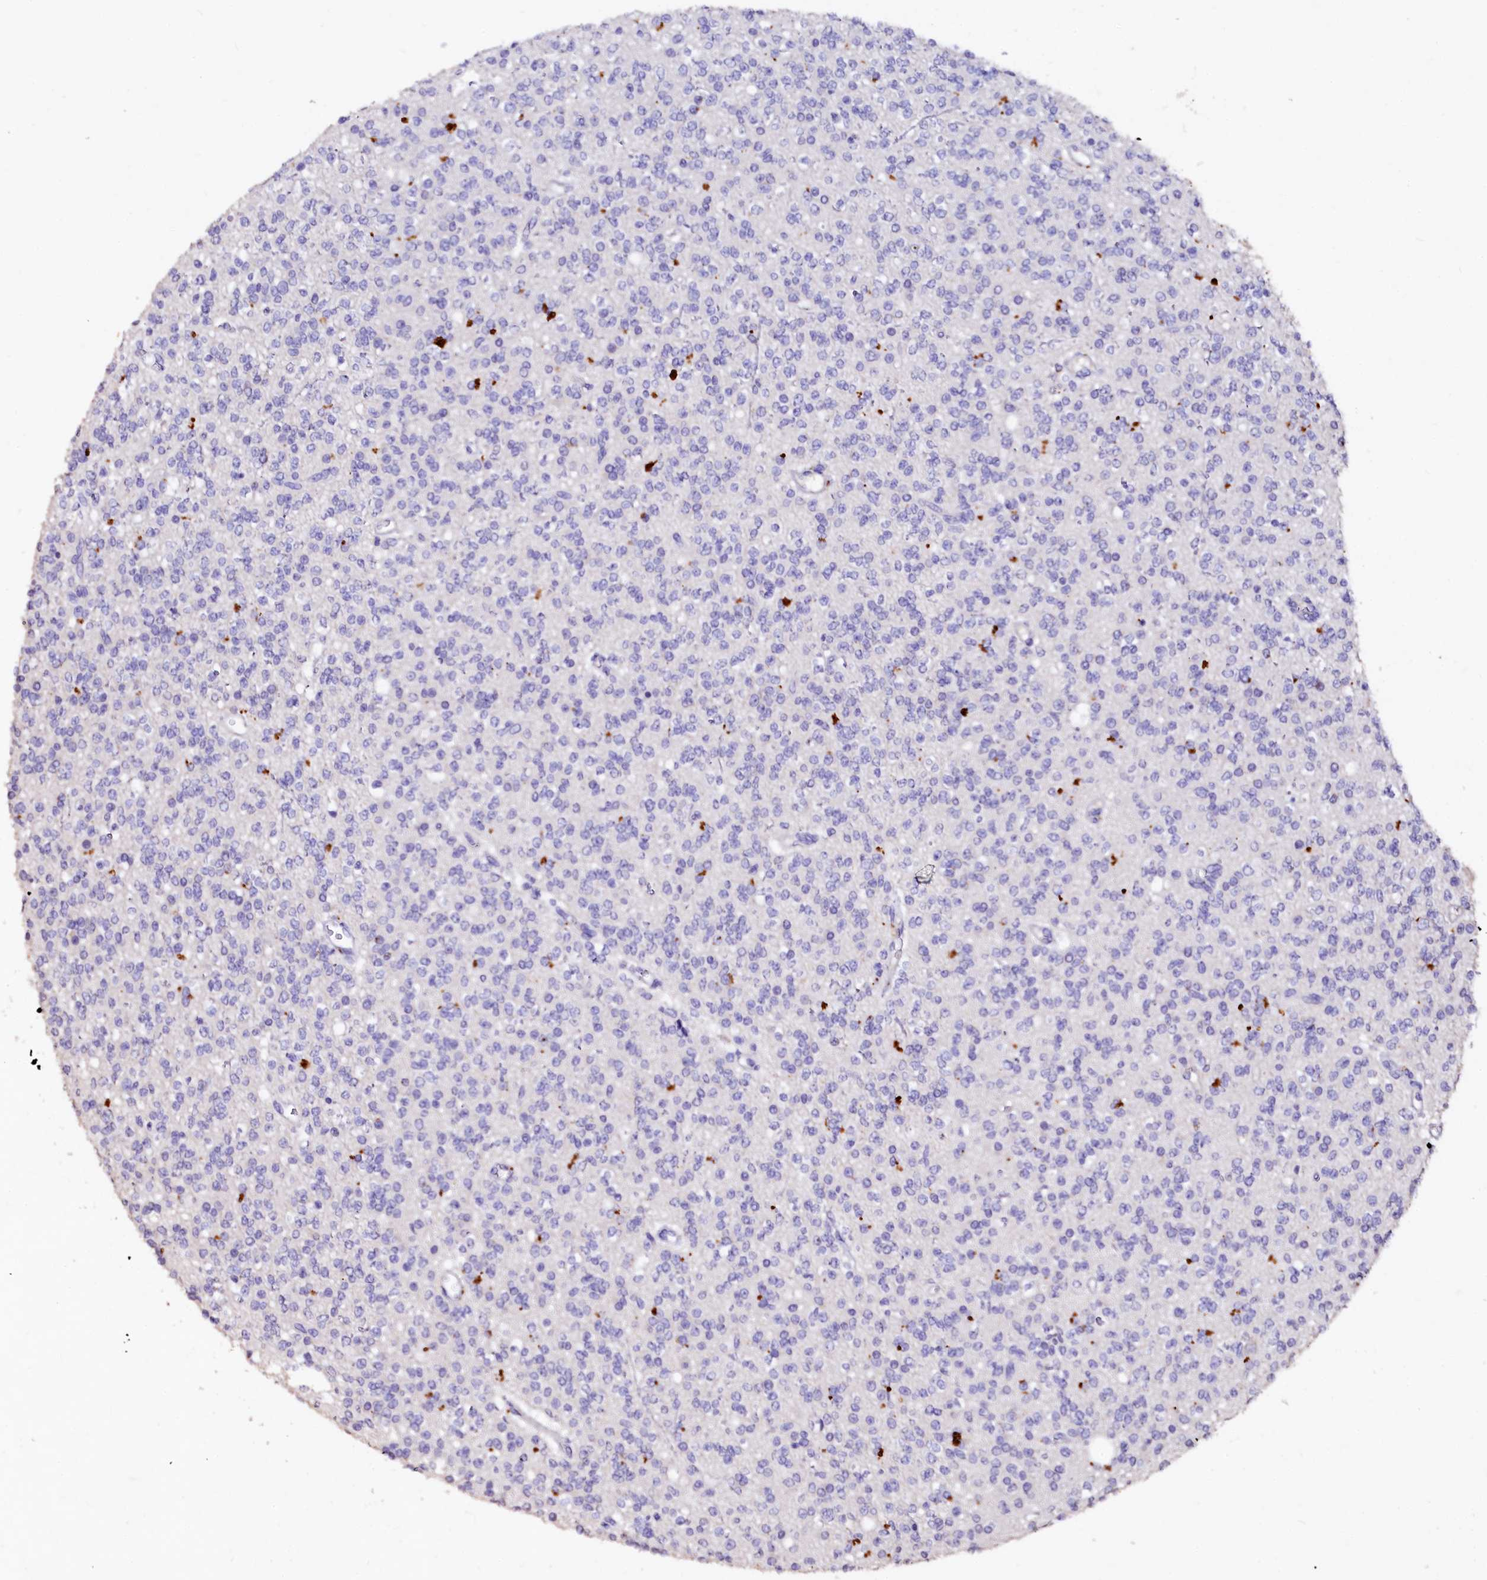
{"staining": {"intensity": "negative", "quantity": "none", "location": "none"}, "tissue": "glioma", "cell_type": "Tumor cells", "image_type": "cancer", "snomed": [{"axis": "morphology", "description": "Glioma, malignant, High grade"}, {"axis": "topography", "description": "Brain"}], "caption": "High power microscopy image of an immunohistochemistry (IHC) micrograph of malignant glioma (high-grade), revealing no significant positivity in tumor cells.", "gene": "VPS36", "patient": {"sex": "male", "age": 34}}